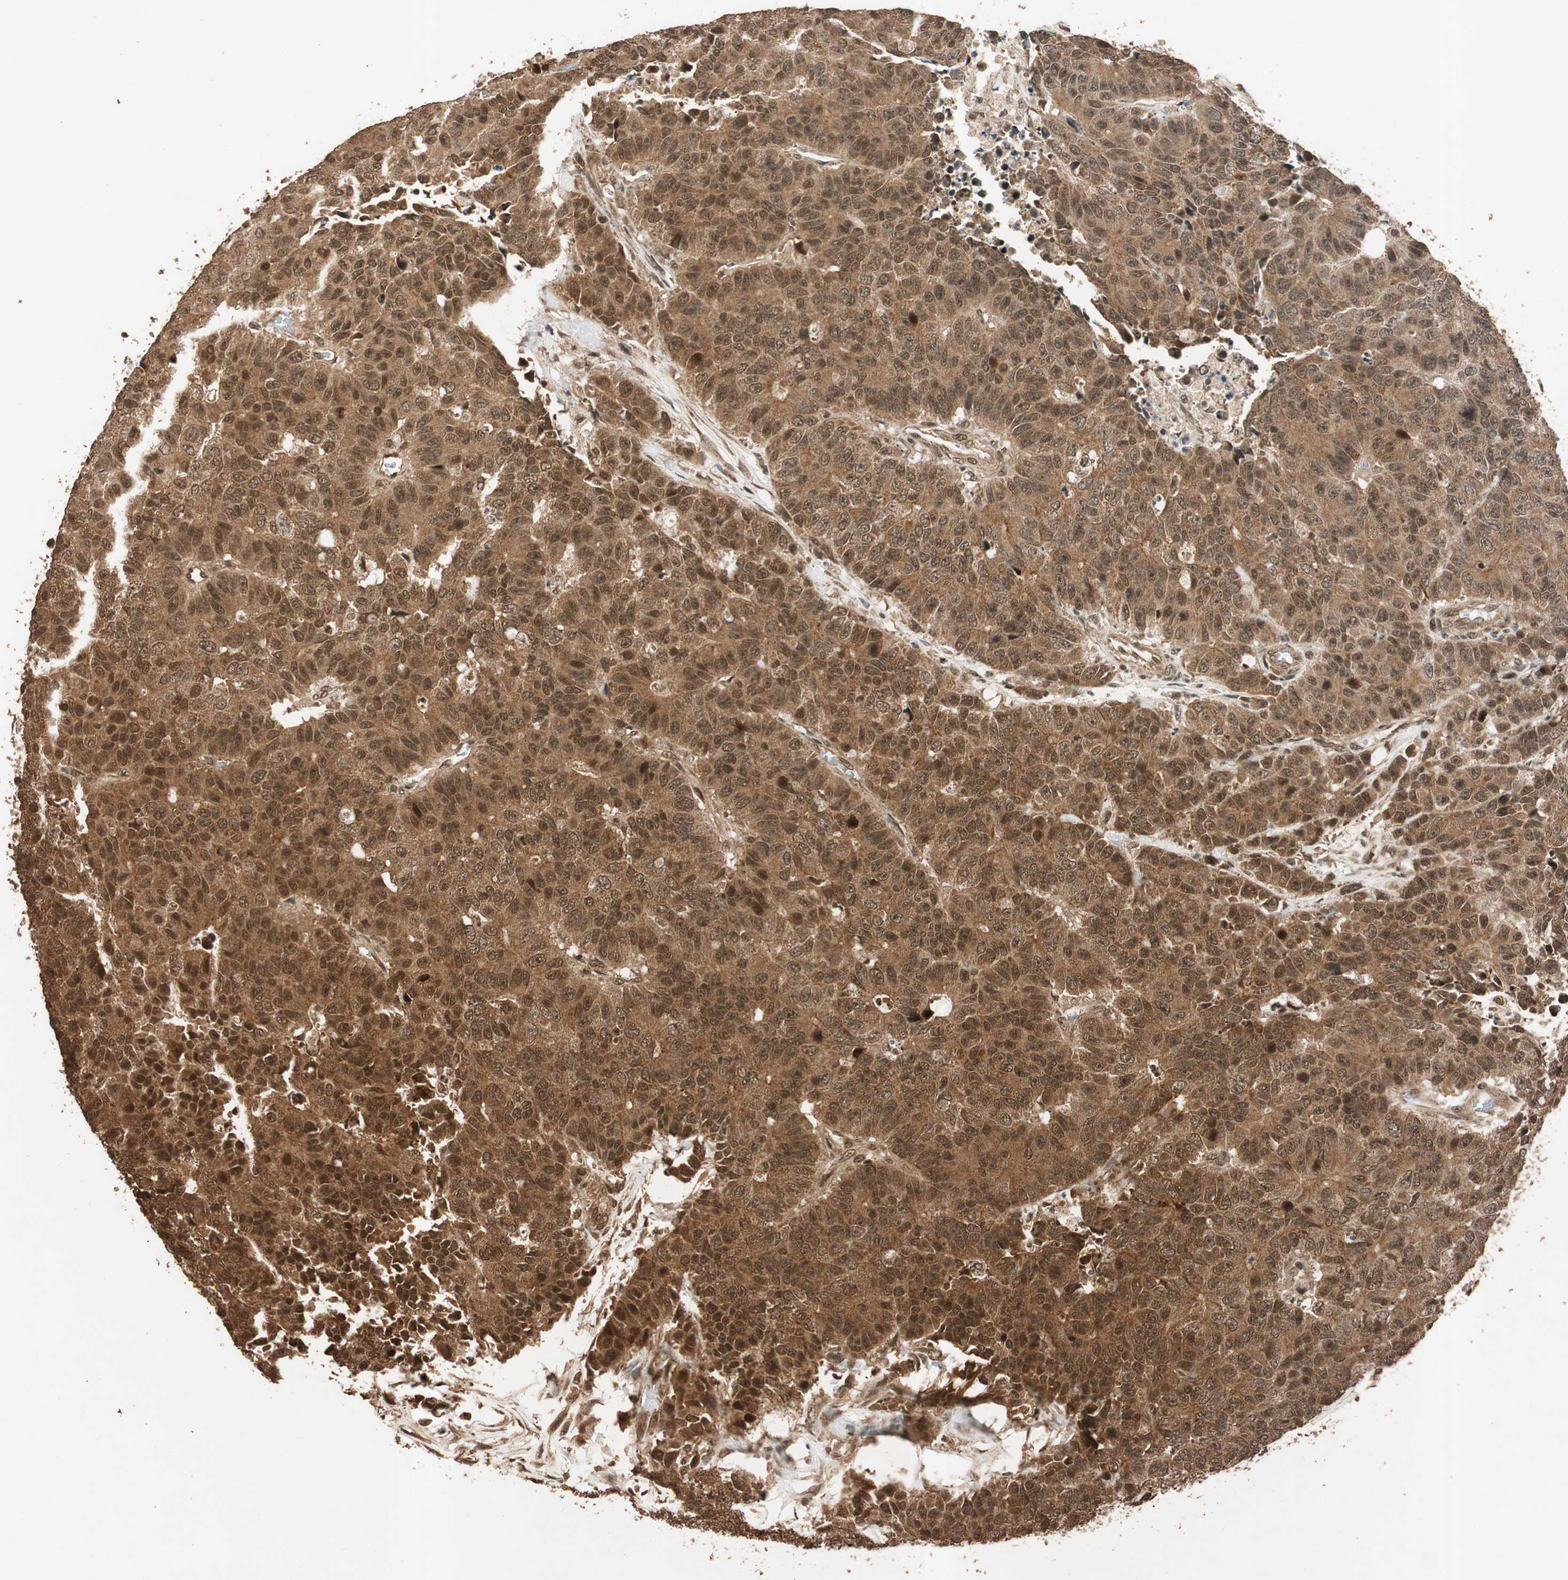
{"staining": {"intensity": "moderate", "quantity": ">75%", "location": "cytoplasmic/membranous,nuclear"}, "tissue": "colorectal cancer", "cell_type": "Tumor cells", "image_type": "cancer", "snomed": [{"axis": "morphology", "description": "Adenocarcinoma, NOS"}, {"axis": "topography", "description": "Colon"}], "caption": "This image exhibits immunohistochemistry (IHC) staining of colorectal cancer (adenocarcinoma), with medium moderate cytoplasmic/membranous and nuclear staining in approximately >75% of tumor cells.", "gene": "ALKBH5", "patient": {"sex": "female", "age": 86}}